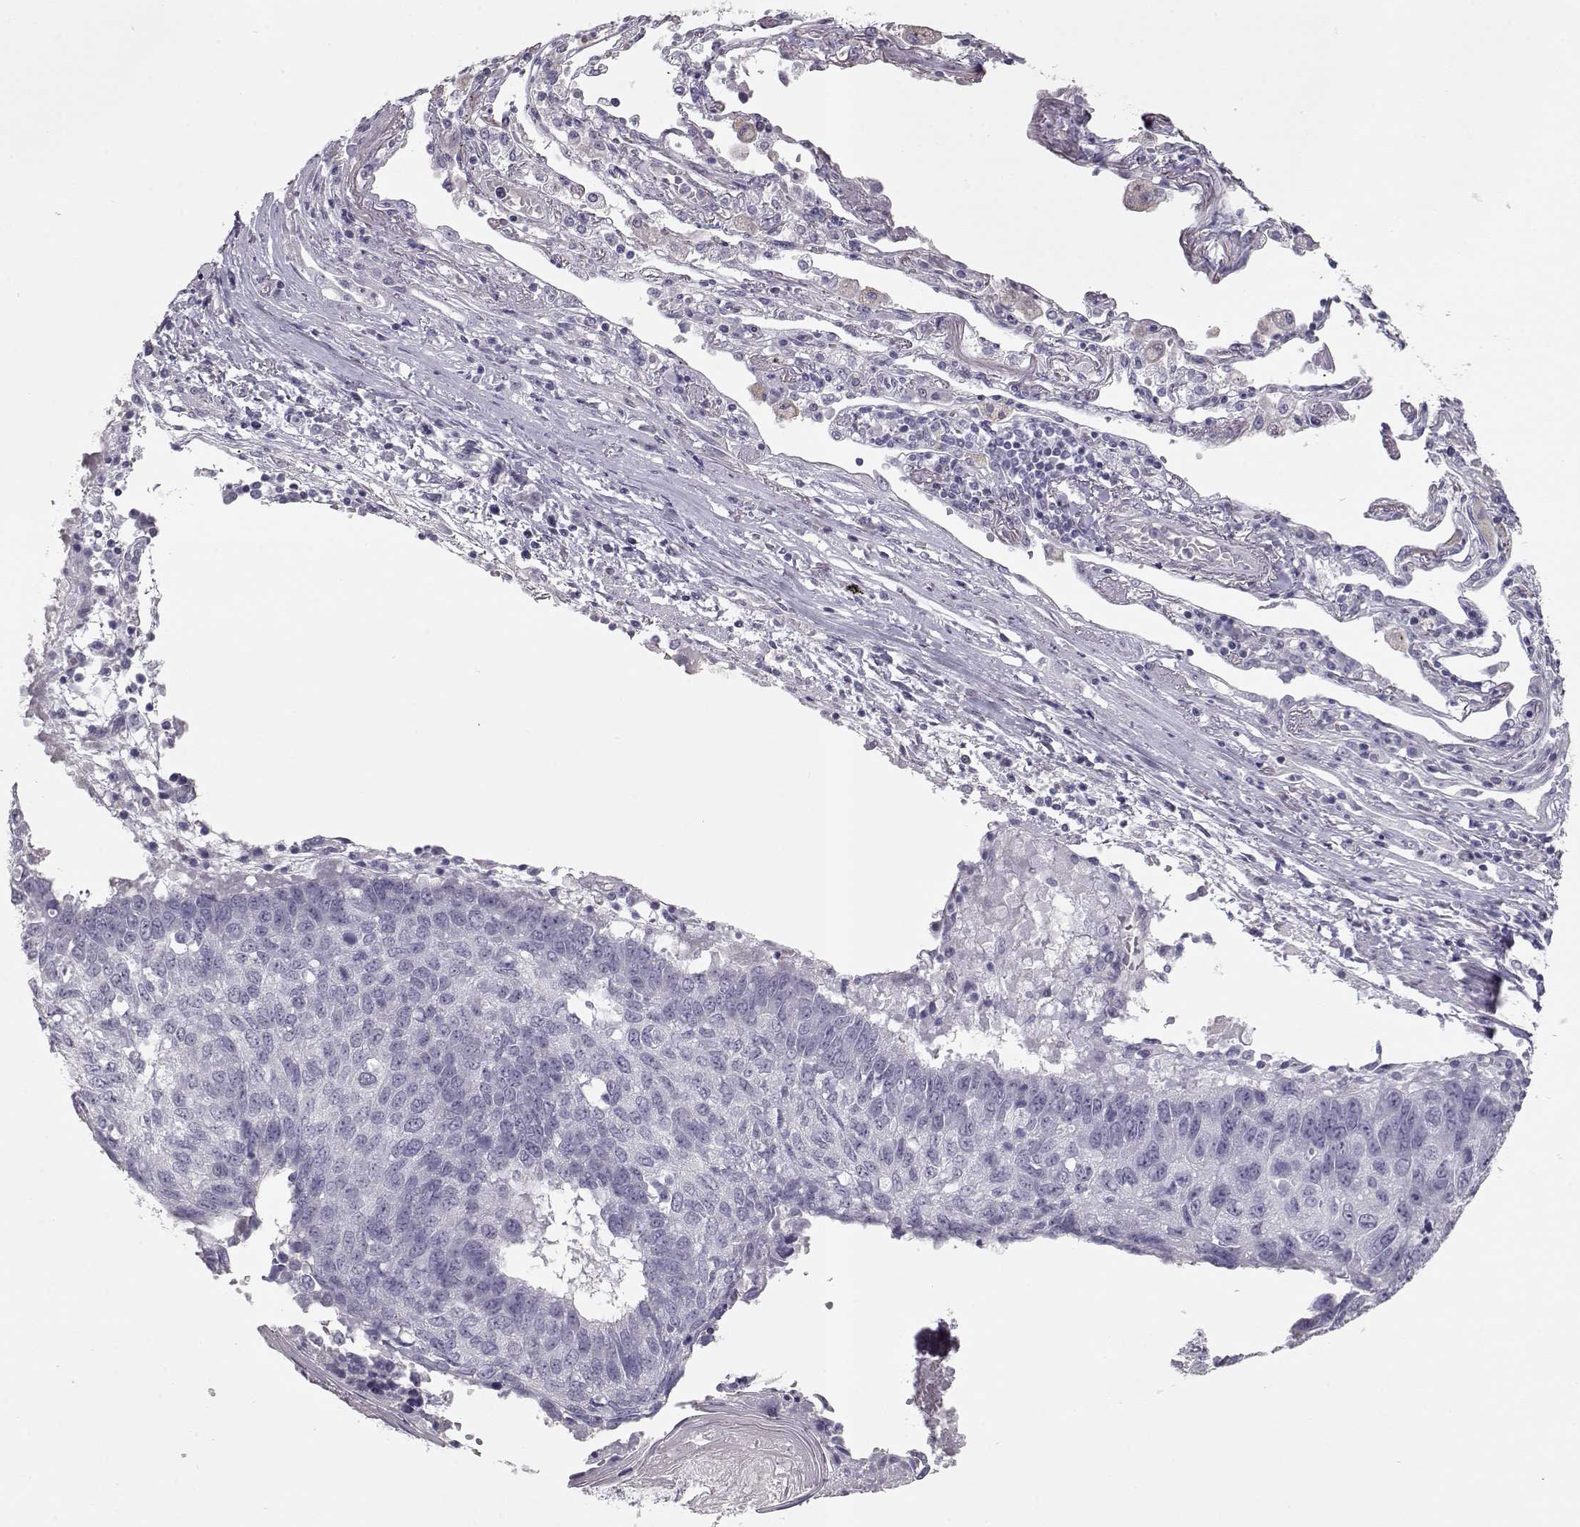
{"staining": {"intensity": "negative", "quantity": "none", "location": "none"}, "tissue": "lung cancer", "cell_type": "Tumor cells", "image_type": "cancer", "snomed": [{"axis": "morphology", "description": "Squamous cell carcinoma, NOS"}, {"axis": "topography", "description": "Lung"}], "caption": "Immunohistochemistry photomicrograph of neoplastic tissue: human lung cancer stained with DAB demonstrates no significant protein expression in tumor cells.", "gene": "SLC18A1", "patient": {"sex": "male", "age": 73}}